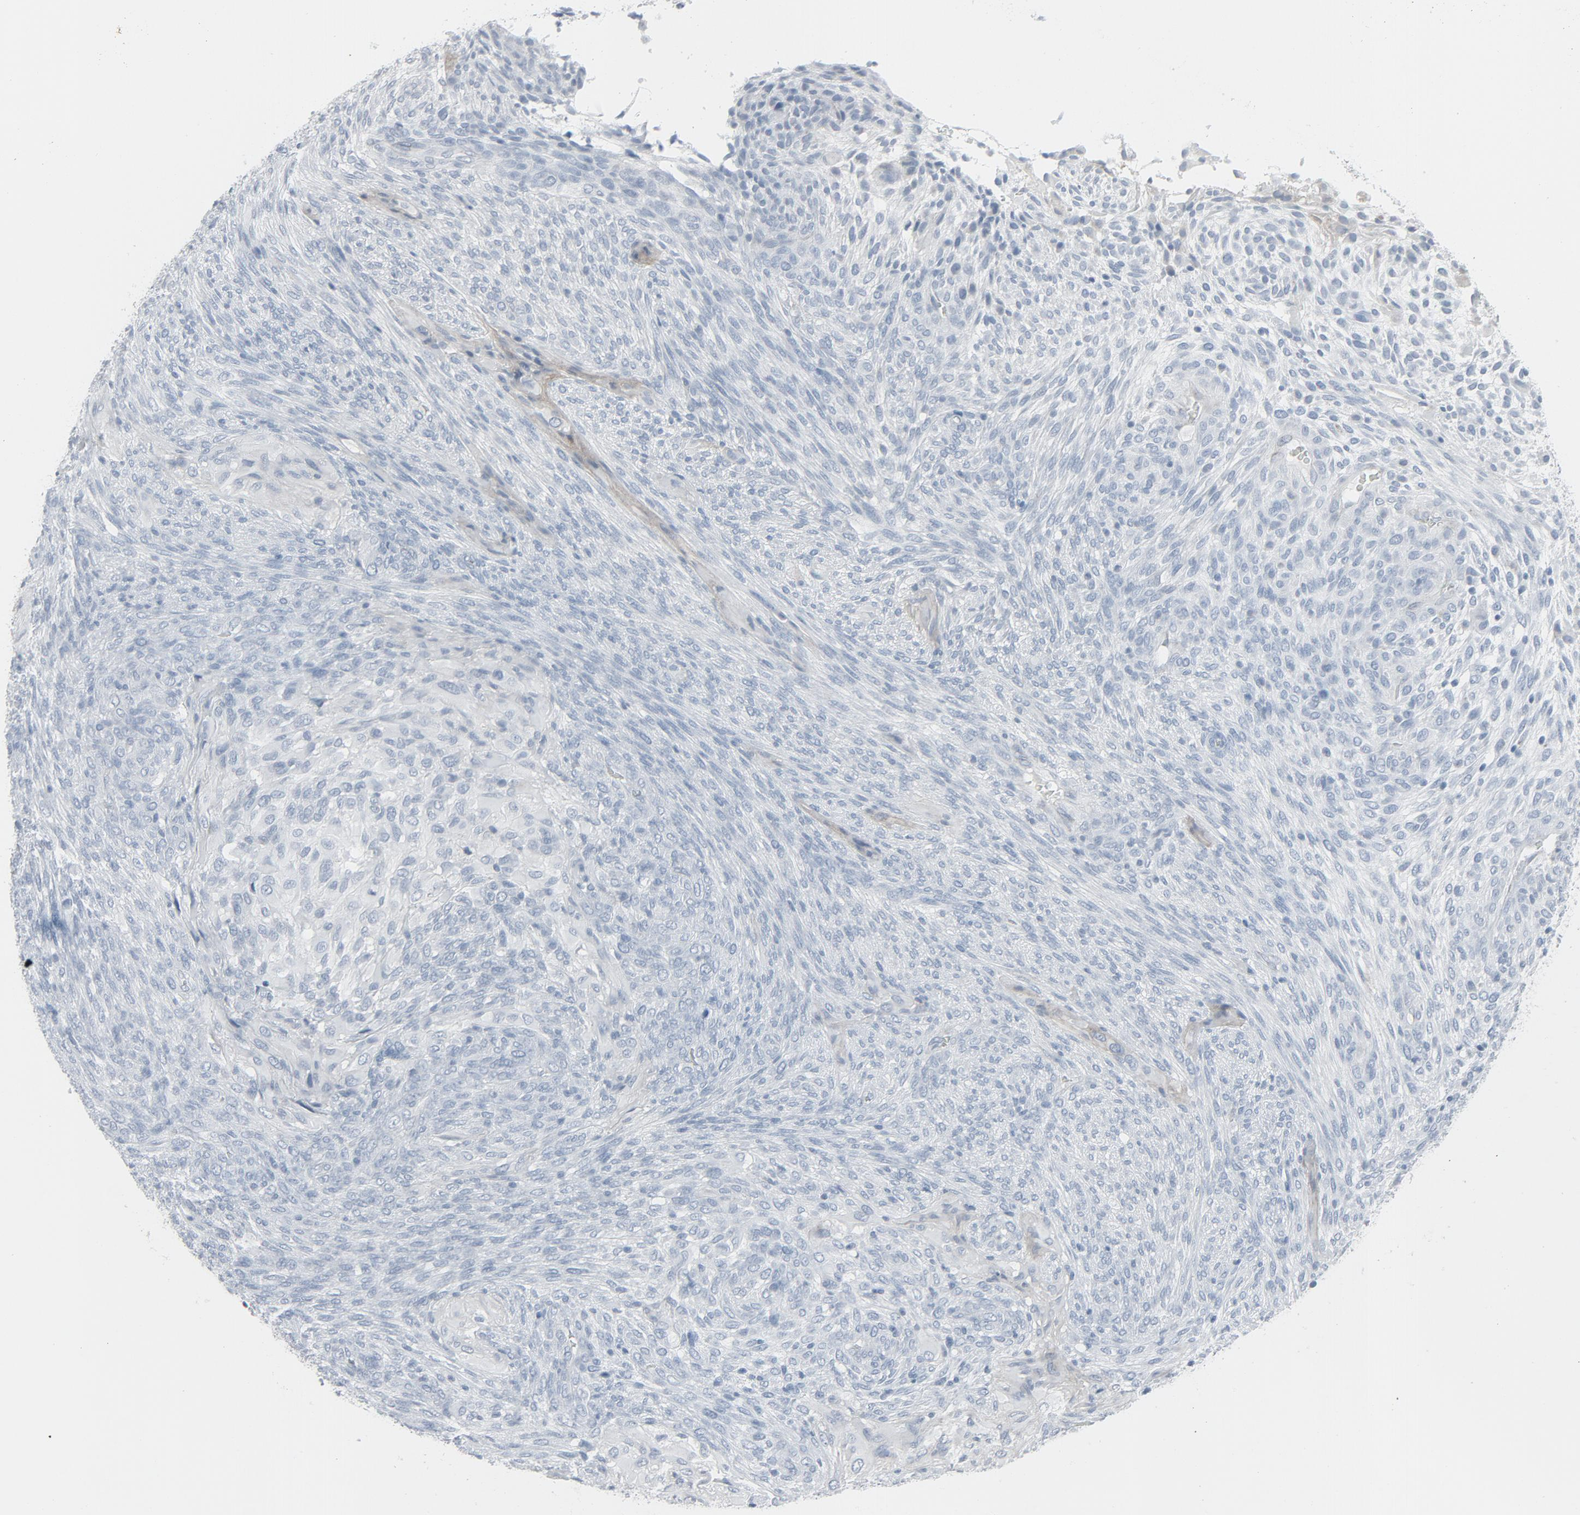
{"staining": {"intensity": "weak", "quantity": "<25%", "location": "cytoplasmic/membranous"}, "tissue": "glioma", "cell_type": "Tumor cells", "image_type": "cancer", "snomed": [{"axis": "morphology", "description": "Glioma, malignant, High grade"}, {"axis": "topography", "description": "Cerebral cortex"}], "caption": "Tumor cells show no significant staining in glioma. Nuclei are stained in blue.", "gene": "FGFR3", "patient": {"sex": "female", "age": 55}}